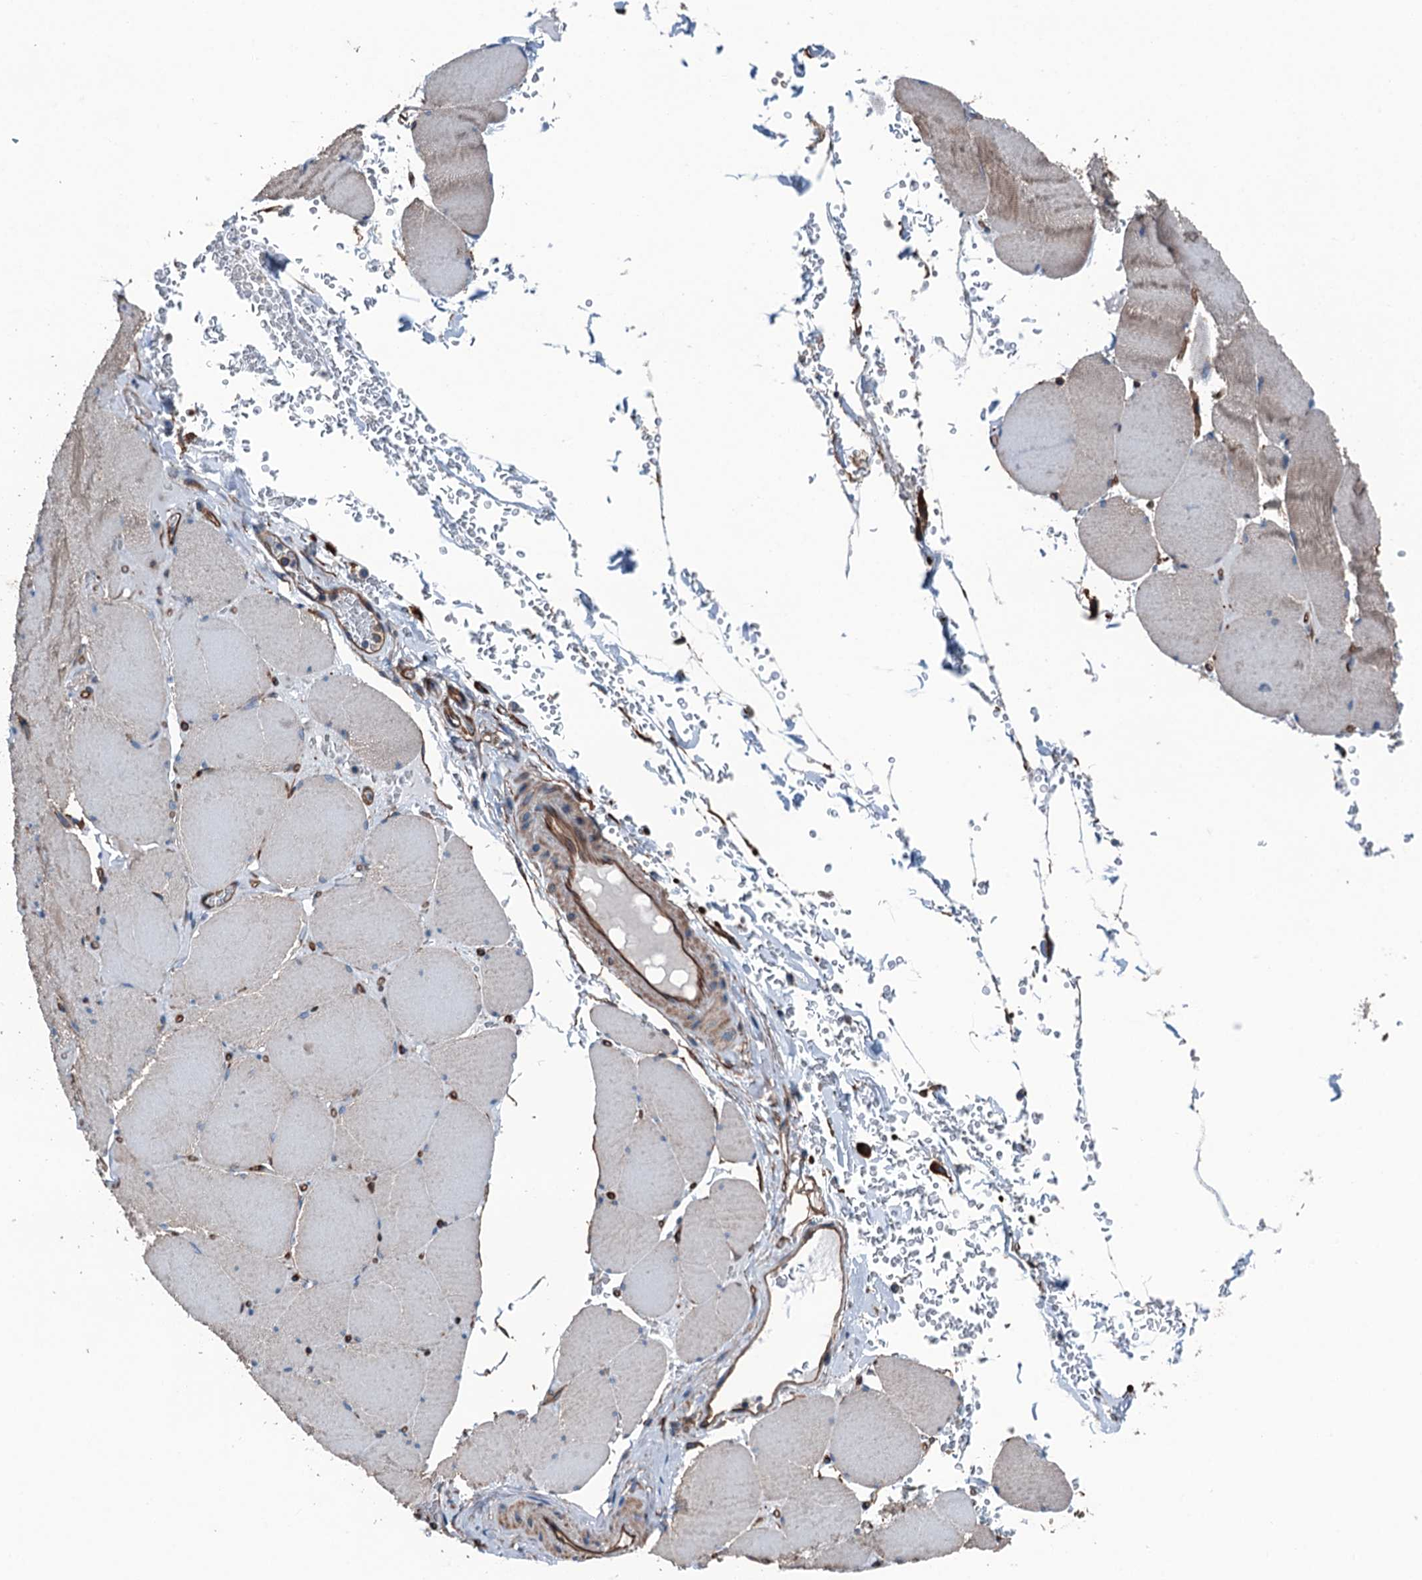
{"staining": {"intensity": "negative", "quantity": "none", "location": "none"}, "tissue": "skeletal muscle", "cell_type": "Myocytes", "image_type": "normal", "snomed": [{"axis": "morphology", "description": "Normal tissue, NOS"}, {"axis": "topography", "description": "Skeletal muscle"}, {"axis": "topography", "description": "Head-Neck"}], "caption": "A high-resolution histopathology image shows immunohistochemistry staining of normal skeletal muscle, which reveals no significant positivity in myocytes. Nuclei are stained in blue.", "gene": "NMRAL1", "patient": {"sex": "male", "age": 66}}